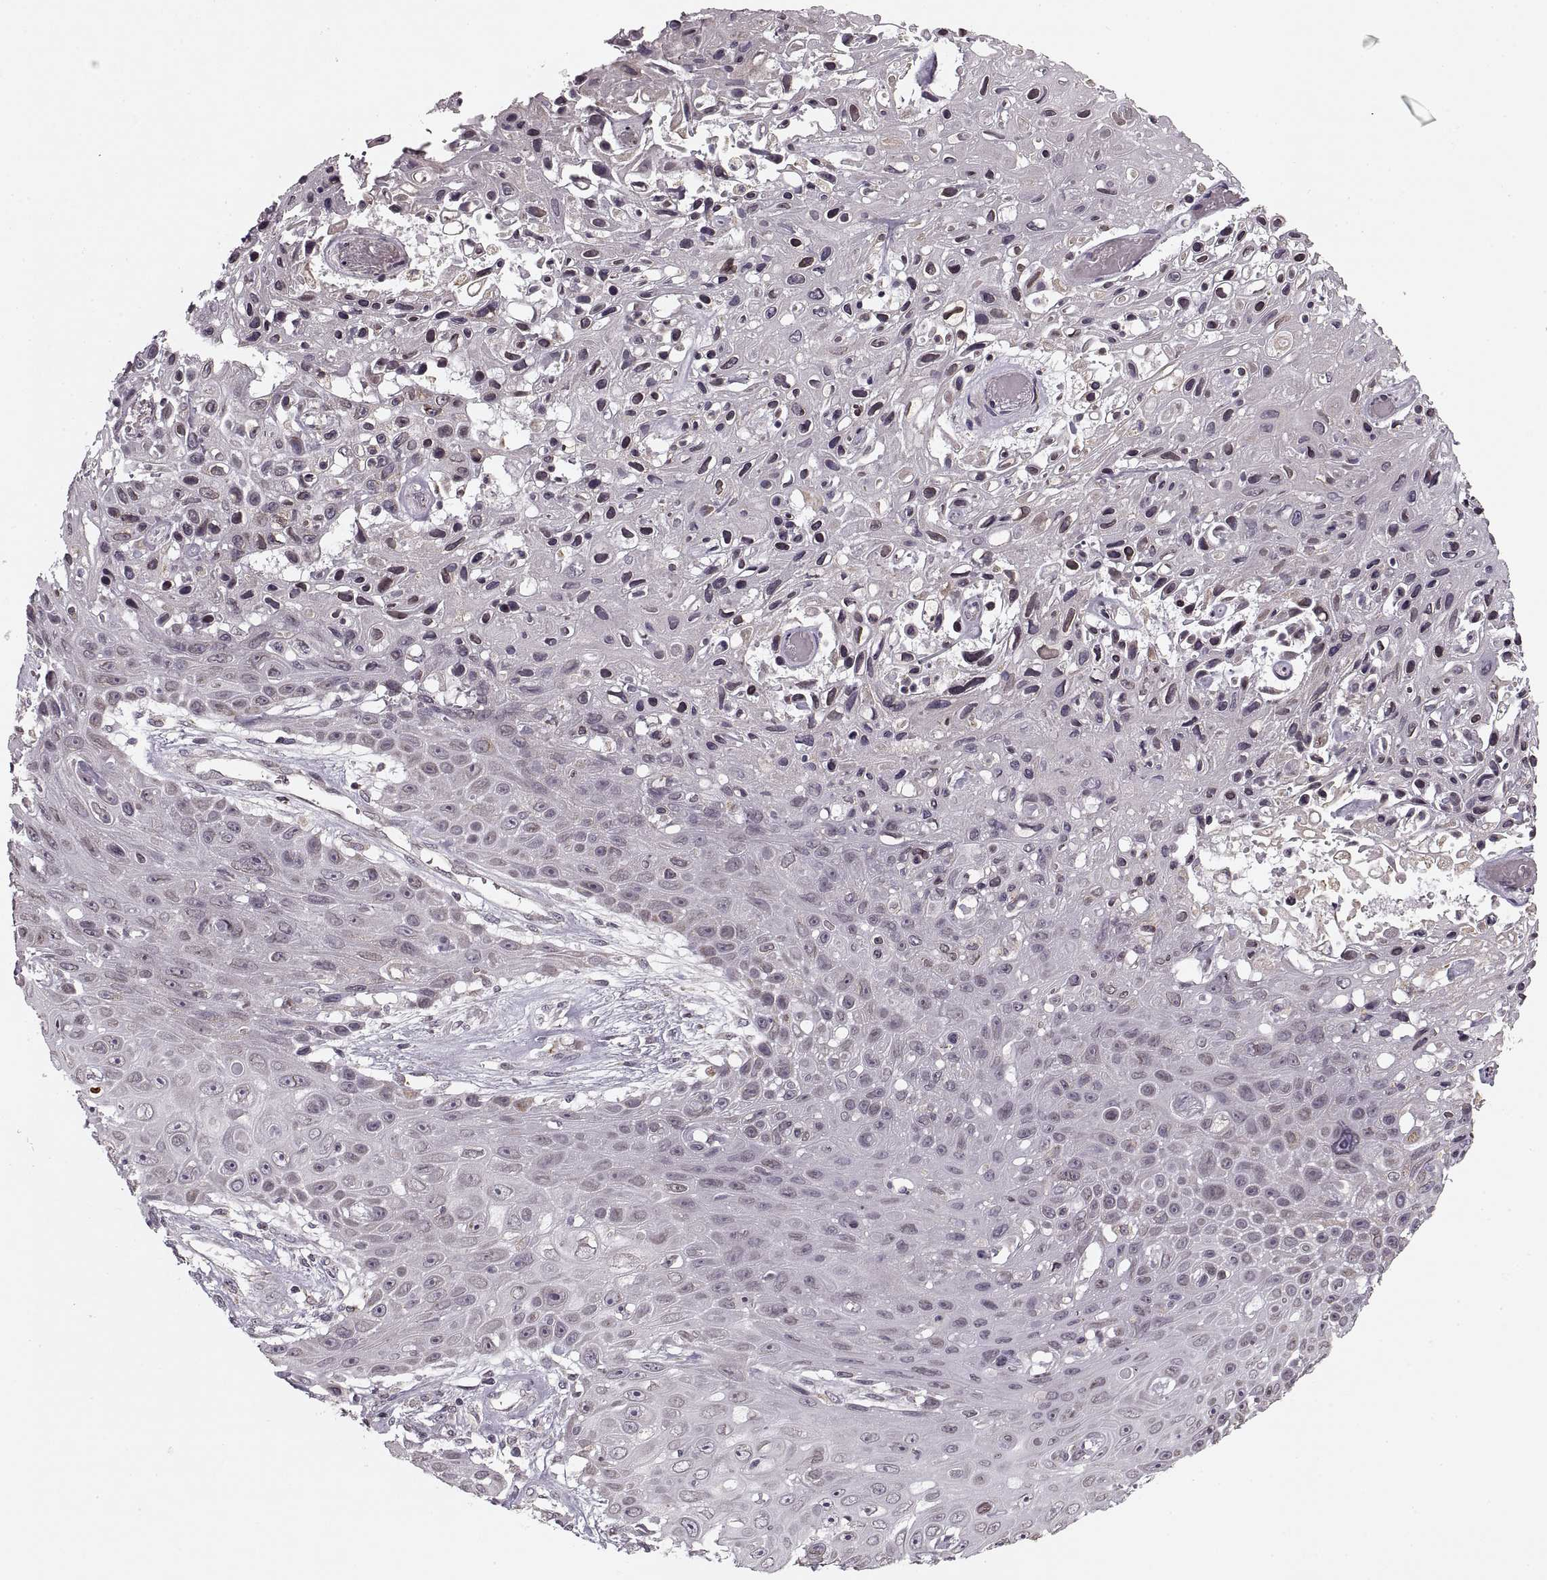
{"staining": {"intensity": "negative", "quantity": "none", "location": "none"}, "tissue": "skin cancer", "cell_type": "Tumor cells", "image_type": "cancer", "snomed": [{"axis": "morphology", "description": "Squamous cell carcinoma, NOS"}, {"axis": "topography", "description": "Skin"}], "caption": "This is an IHC photomicrograph of human skin cancer (squamous cell carcinoma). There is no positivity in tumor cells.", "gene": "ASIC3", "patient": {"sex": "male", "age": 82}}